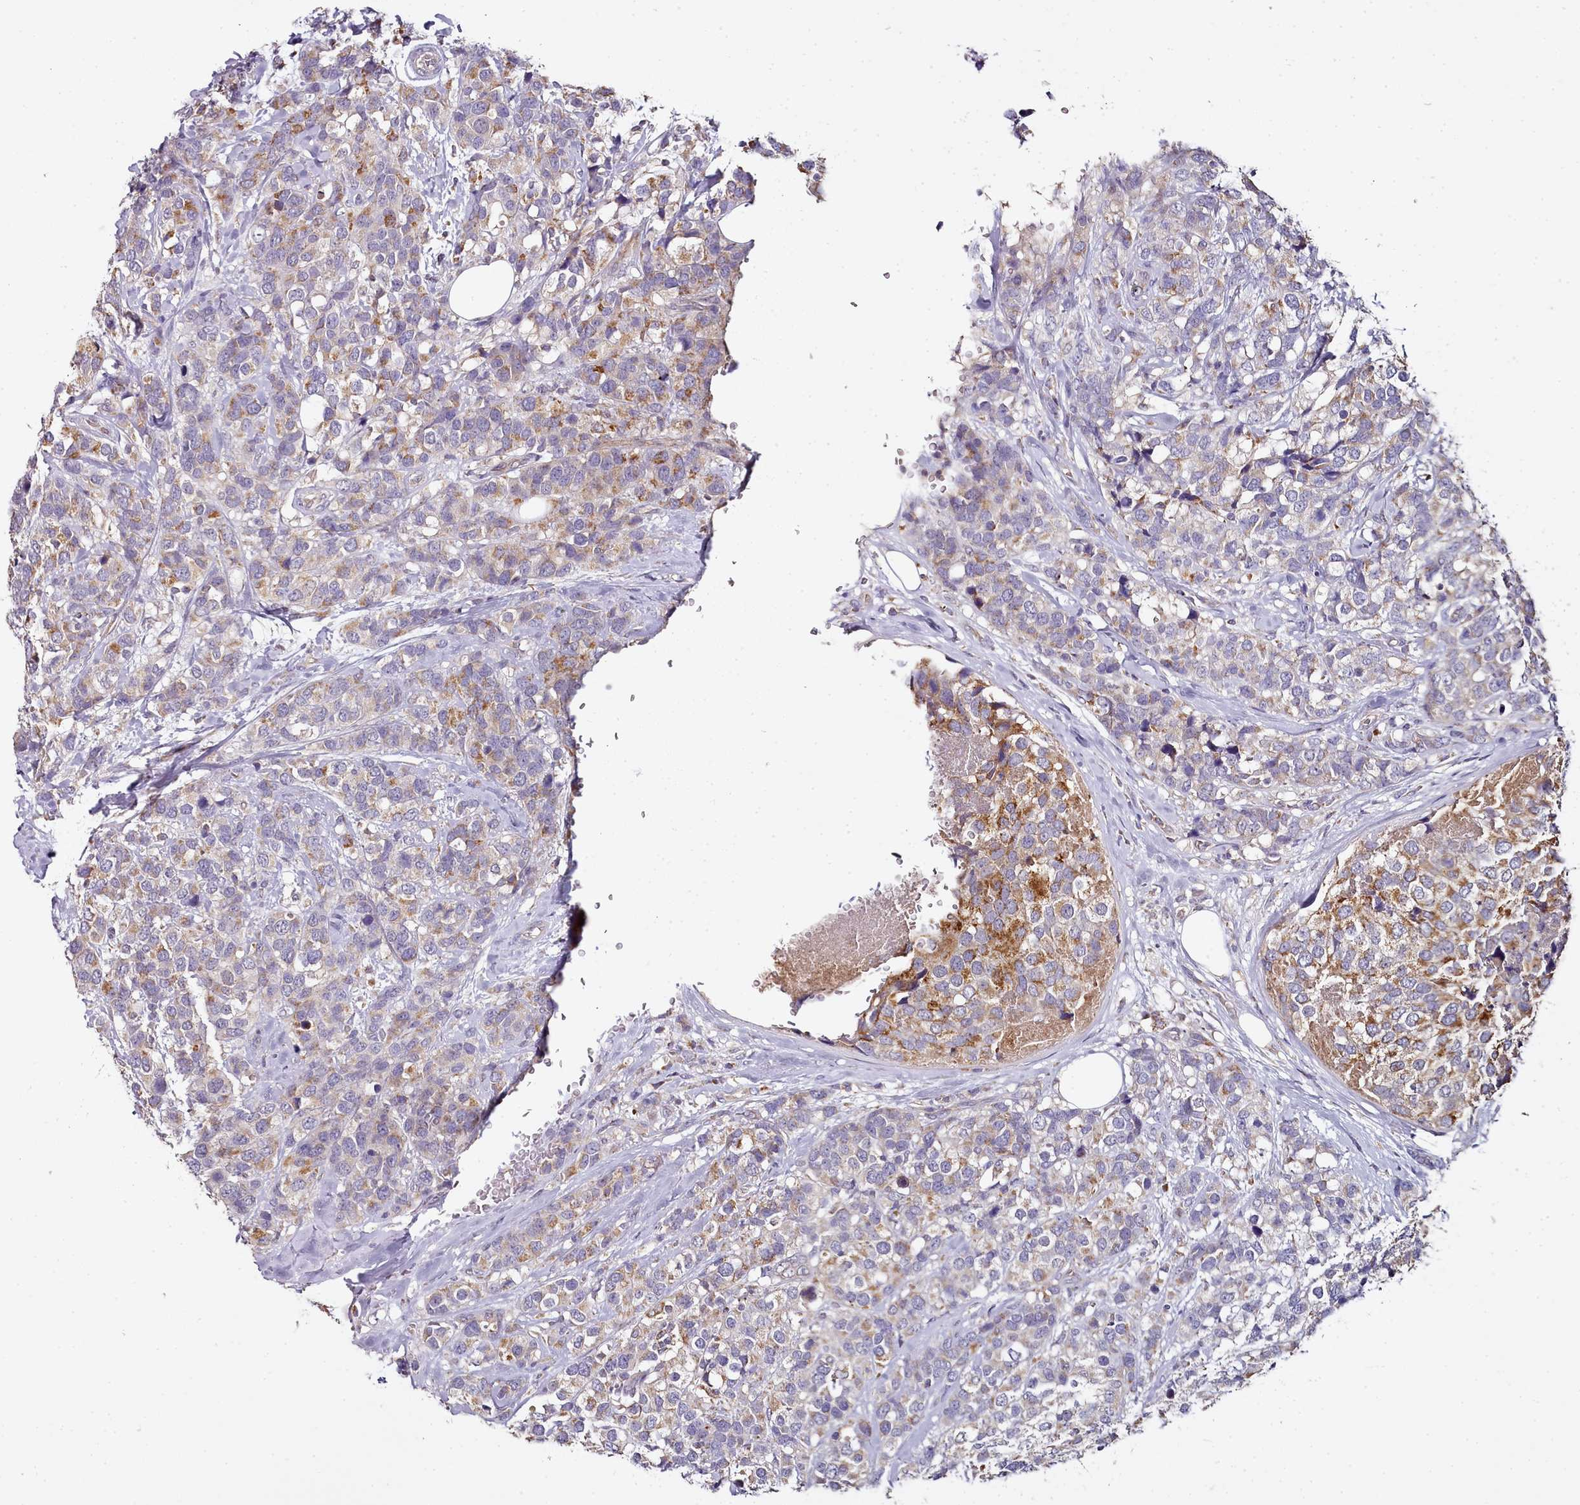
{"staining": {"intensity": "moderate", "quantity": "25%-75%", "location": "cytoplasmic/membranous"}, "tissue": "breast cancer", "cell_type": "Tumor cells", "image_type": "cancer", "snomed": [{"axis": "morphology", "description": "Lobular carcinoma"}, {"axis": "topography", "description": "Breast"}], "caption": "Lobular carcinoma (breast) stained with a protein marker demonstrates moderate staining in tumor cells.", "gene": "ACSS1", "patient": {"sex": "female", "age": 59}}